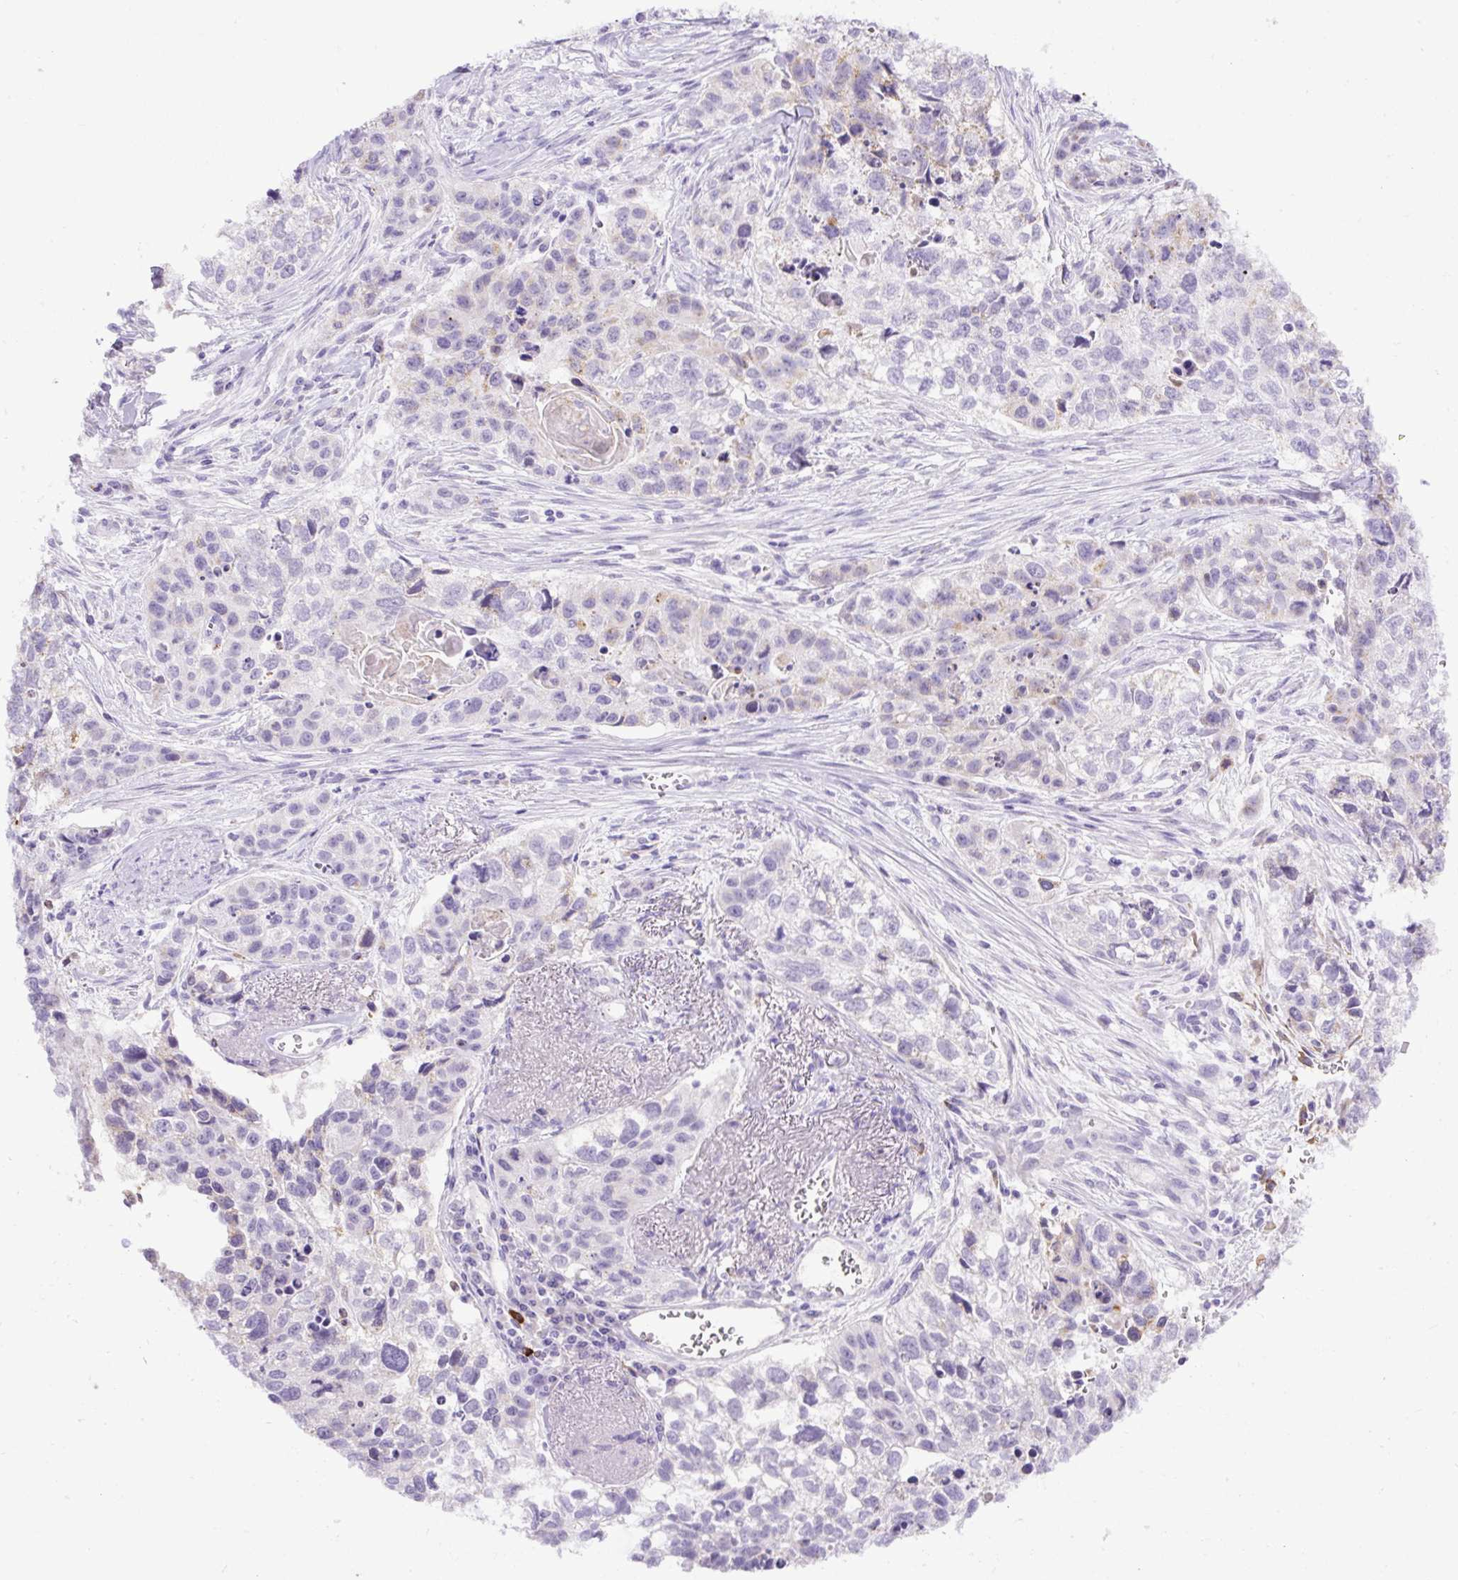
{"staining": {"intensity": "negative", "quantity": "none", "location": "none"}, "tissue": "lung cancer", "cell_type": "Tumor cells", "image_type": "cancer", "snomed": [{"axis": "morphology", "description": "Squamous cell carcinoma, NOS"}, {"axis": "topography", "description": "Lung"}], "caption": "Immunohistochemistry (IHC) of human lung squamous cell carcinoma reveals no expression in tumor cells.", "gene": "SPTBN5", "patient": {"sex": "male", "age": 74}}